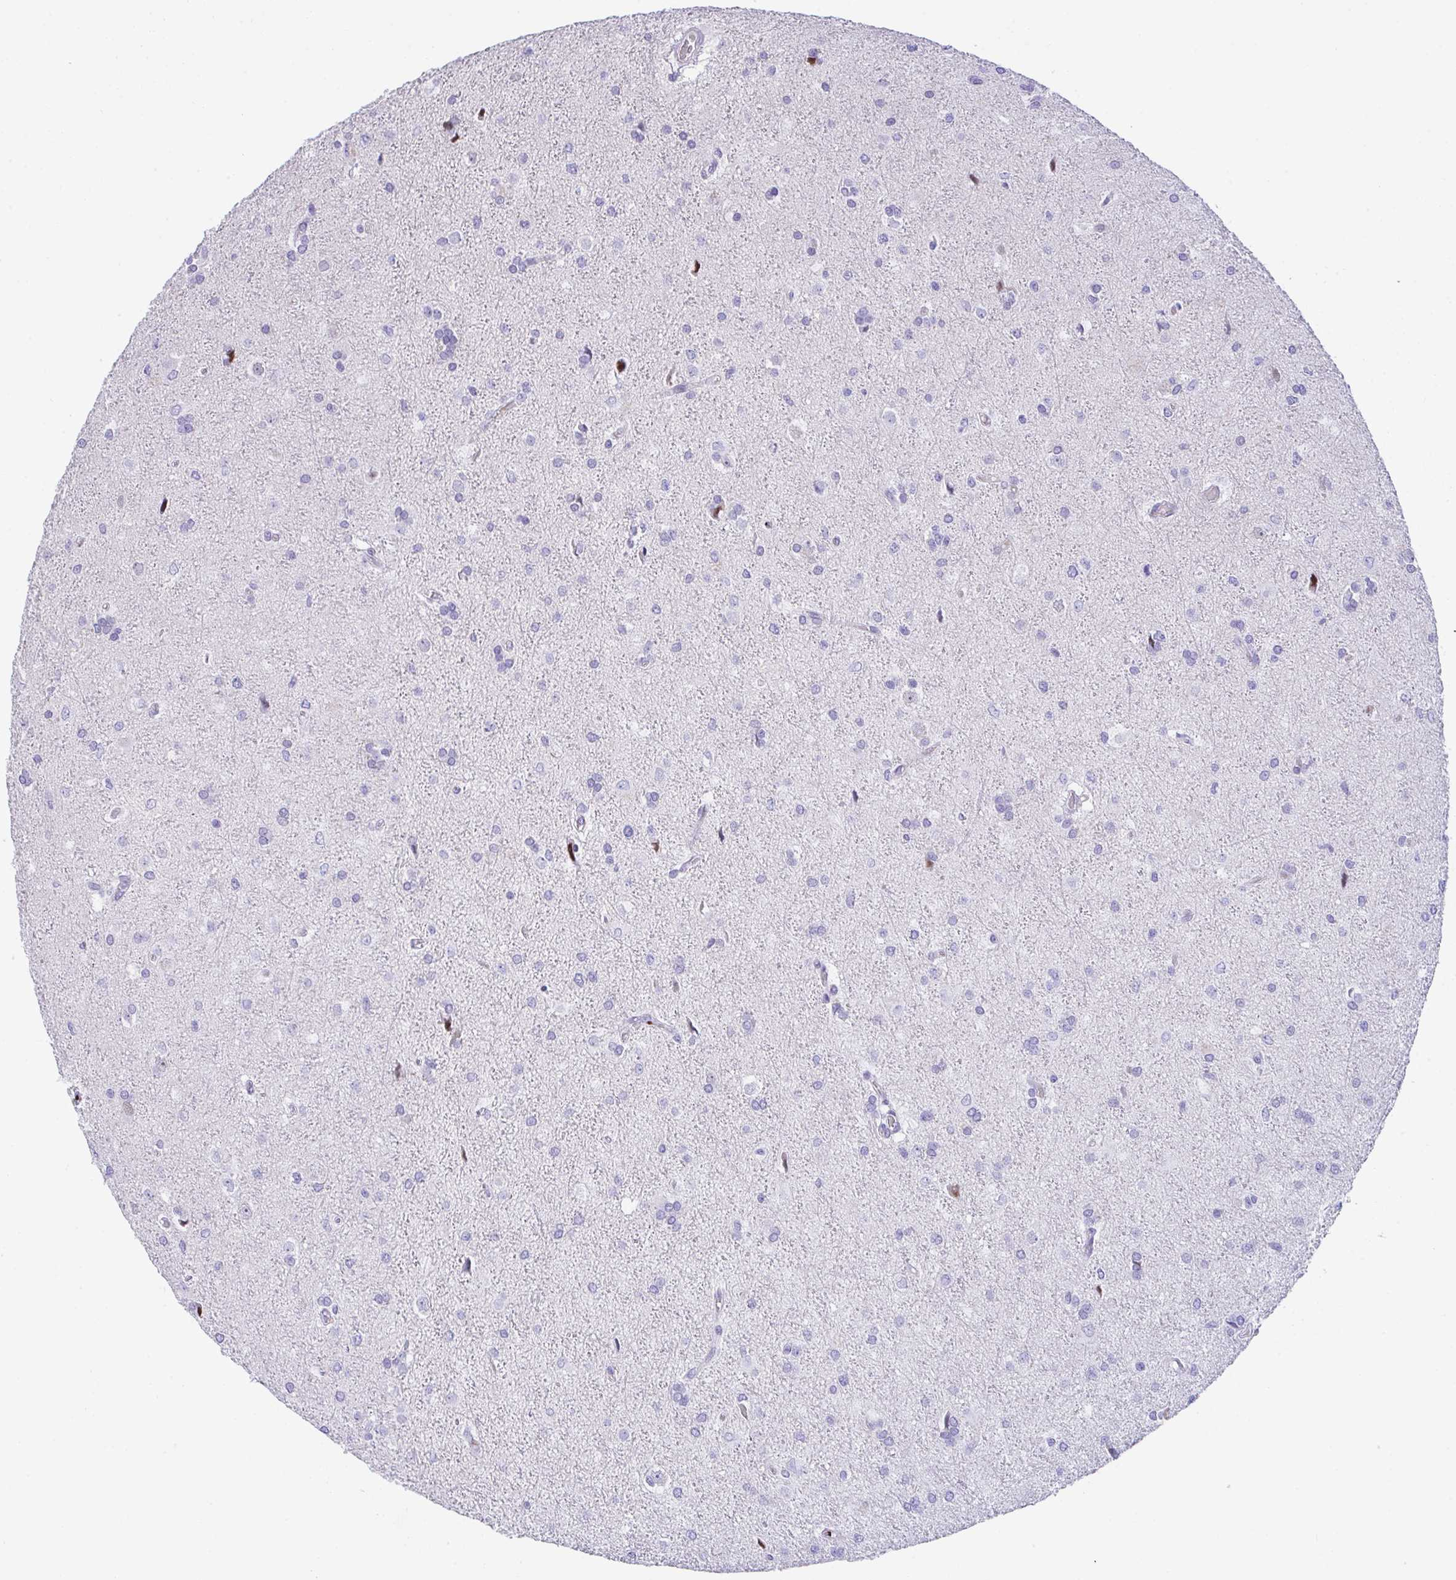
{"staining": {"intensity": "negative", "quantity": "none", "location": "none"}, "tissue": "glioma", "cell_type": "Tumor cells", "image_type": "cancer", "snomed": [{"axis": "morphology", "description": "Glioma, malignant, High grade"}, {"axis": "topography", "description": "Brain"}], "caption": "This is a micrograph of immunohistochemistry (IHC) staining of high-grade glioma (malignant), which shows no expression in tumor cells.", "gene": "KMT2E", "patient": {"sex": "male", "age": 68}}